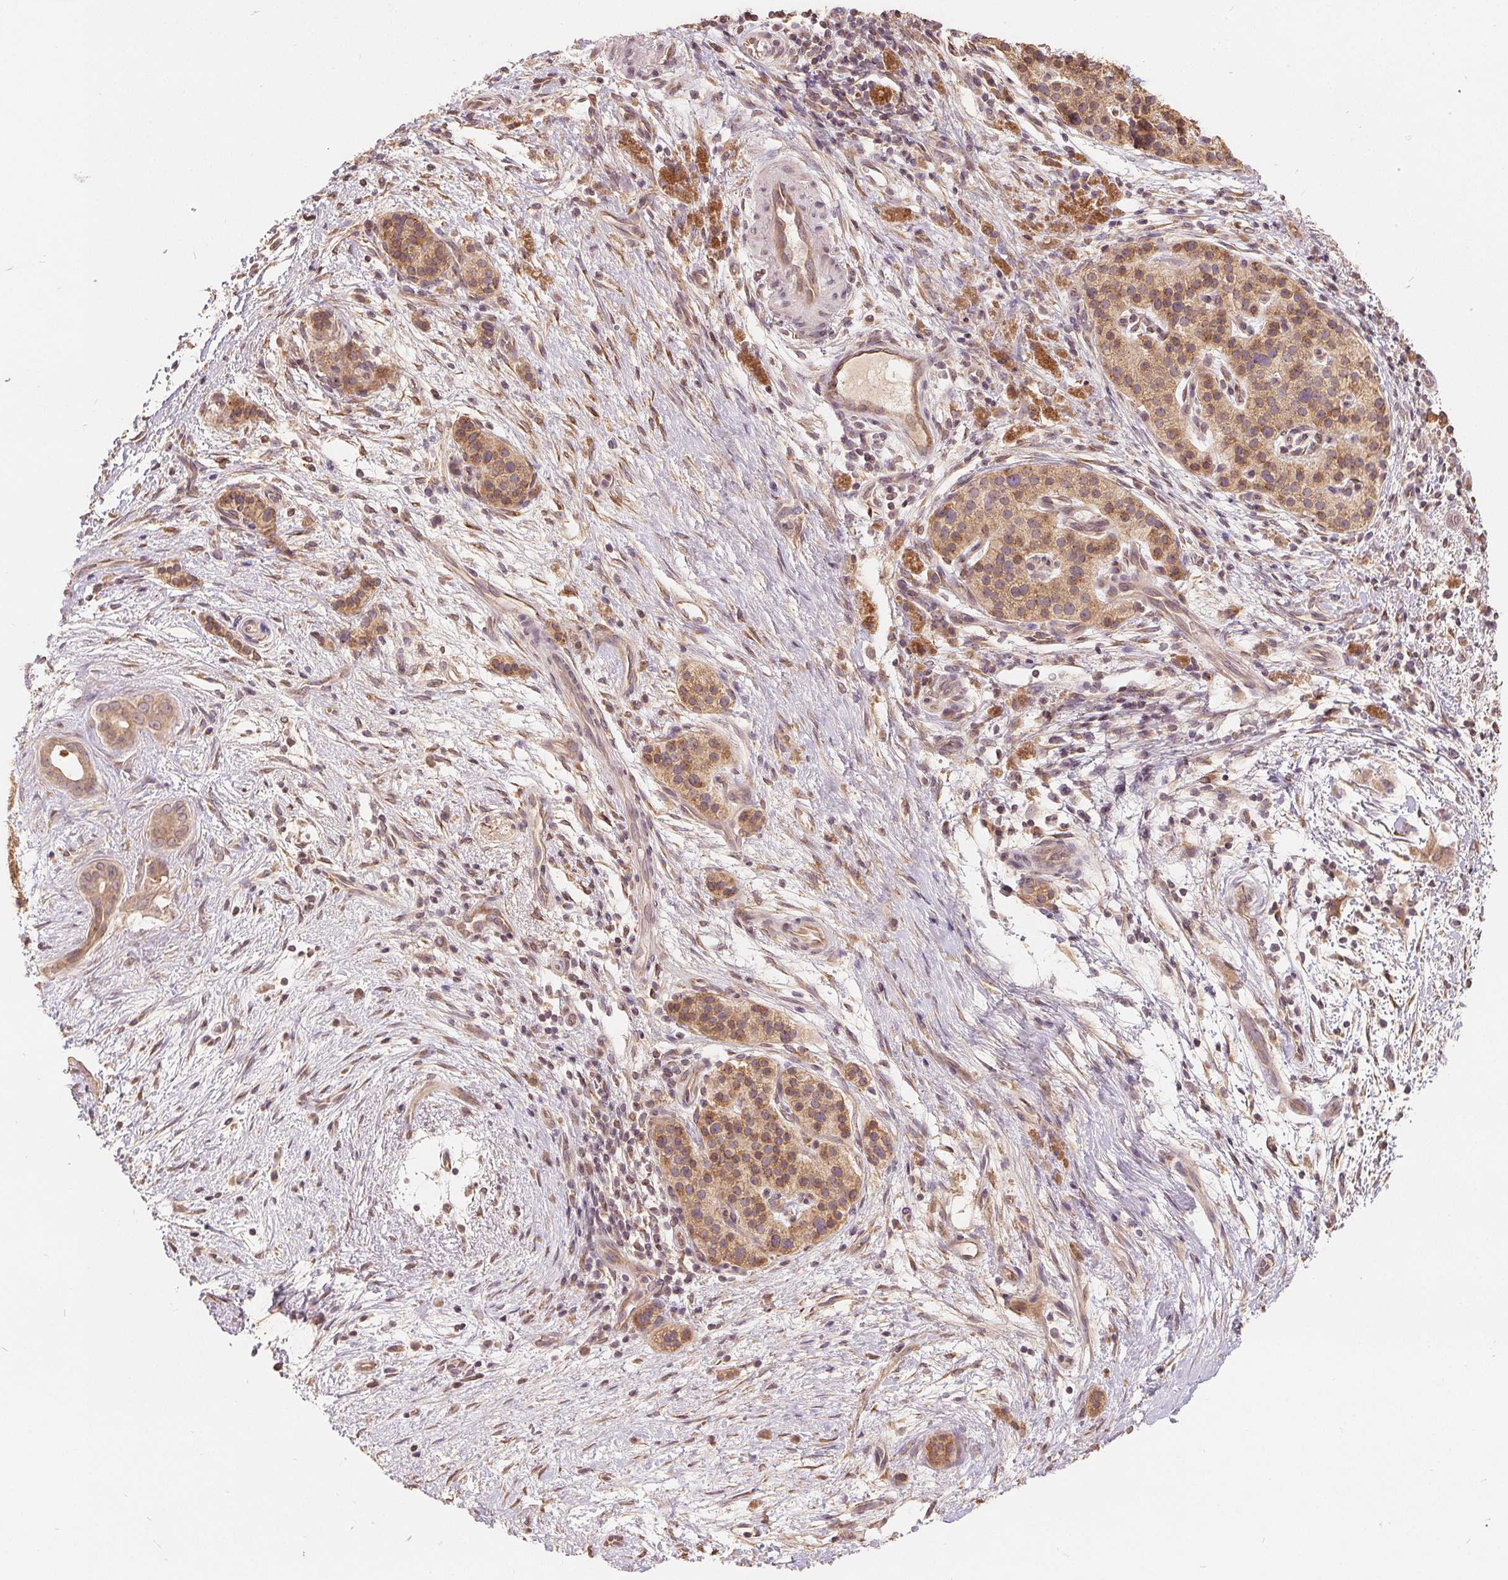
{"staining": {"intensity": "weak", "quantity": ">75%", "location": "cytoplasmic/membranous"}, "tissue": "pancreatic cancer", "cell_type": "Tumor cells", "image_type": "cancer", "snomed": [{"axis": "morphology", "description": "Adenocarcinoma, NOS"}, {"axis": "topography", "description": "Pancreas"}], "caption": "Adenocarcinoma (pancreatic) stained with immunohistochemistry (IHC) exhibits weak cytoplasmic/membranous expression in about >75% of tumor cells.", "gene": "CDIPT", "patient": {"sex": "female", "age": 69}}